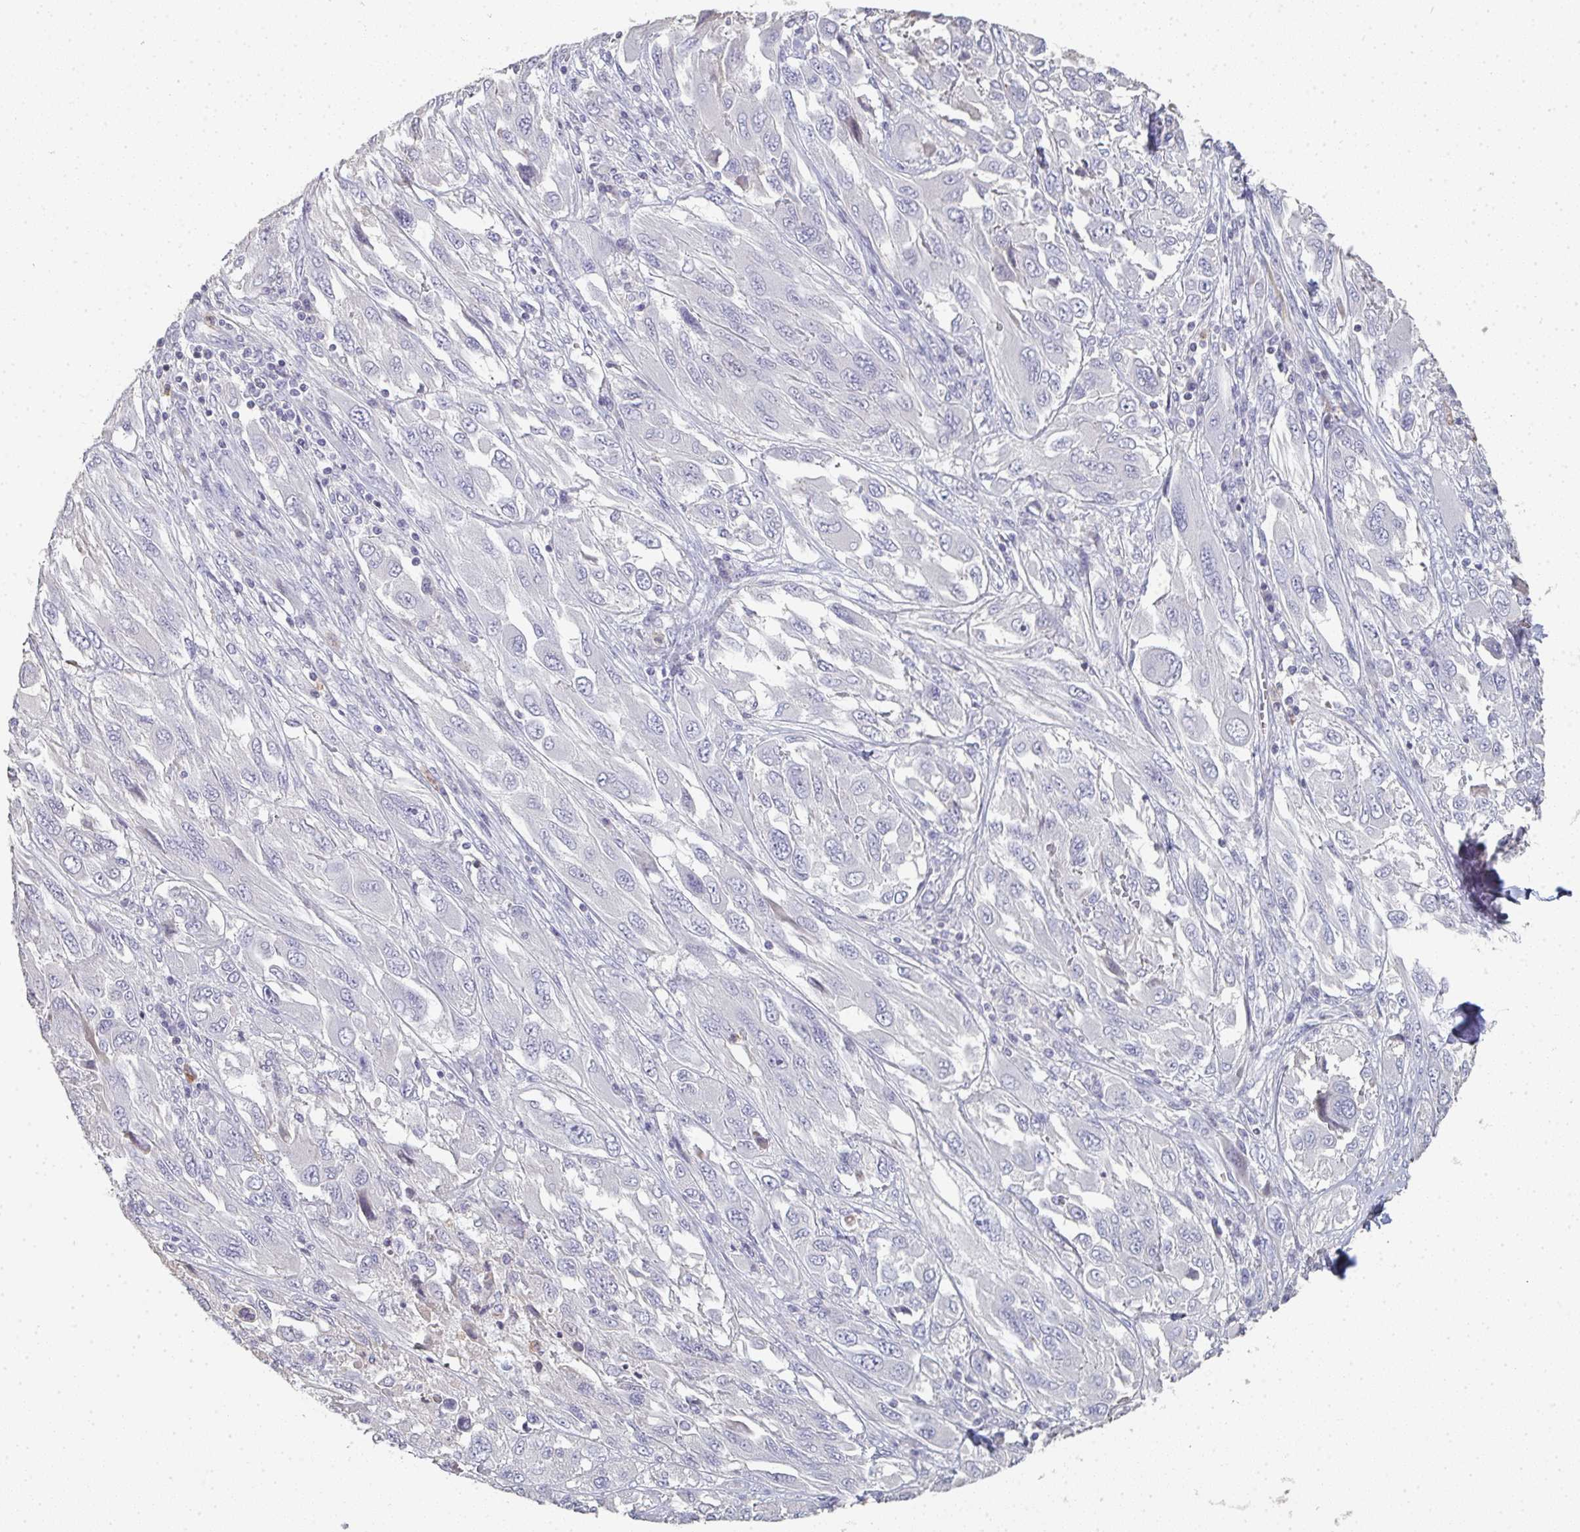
{"staining": {"intensity": "negative", "quantity": "none", "location": "none"}, "tissue": "melanoma", "cell_type": "Tumor cells", "image_type": "cancer", "snomed": [{"axis": "morphology", "description": "Malignant melanoma, NOS"}, {"axis": "topography", "description": "Skin"}], "caption": "Tumor cells show no significant positivity in melanoma.", "gene": "A1CF", "patient": {"sex": "female", "age": 91}}